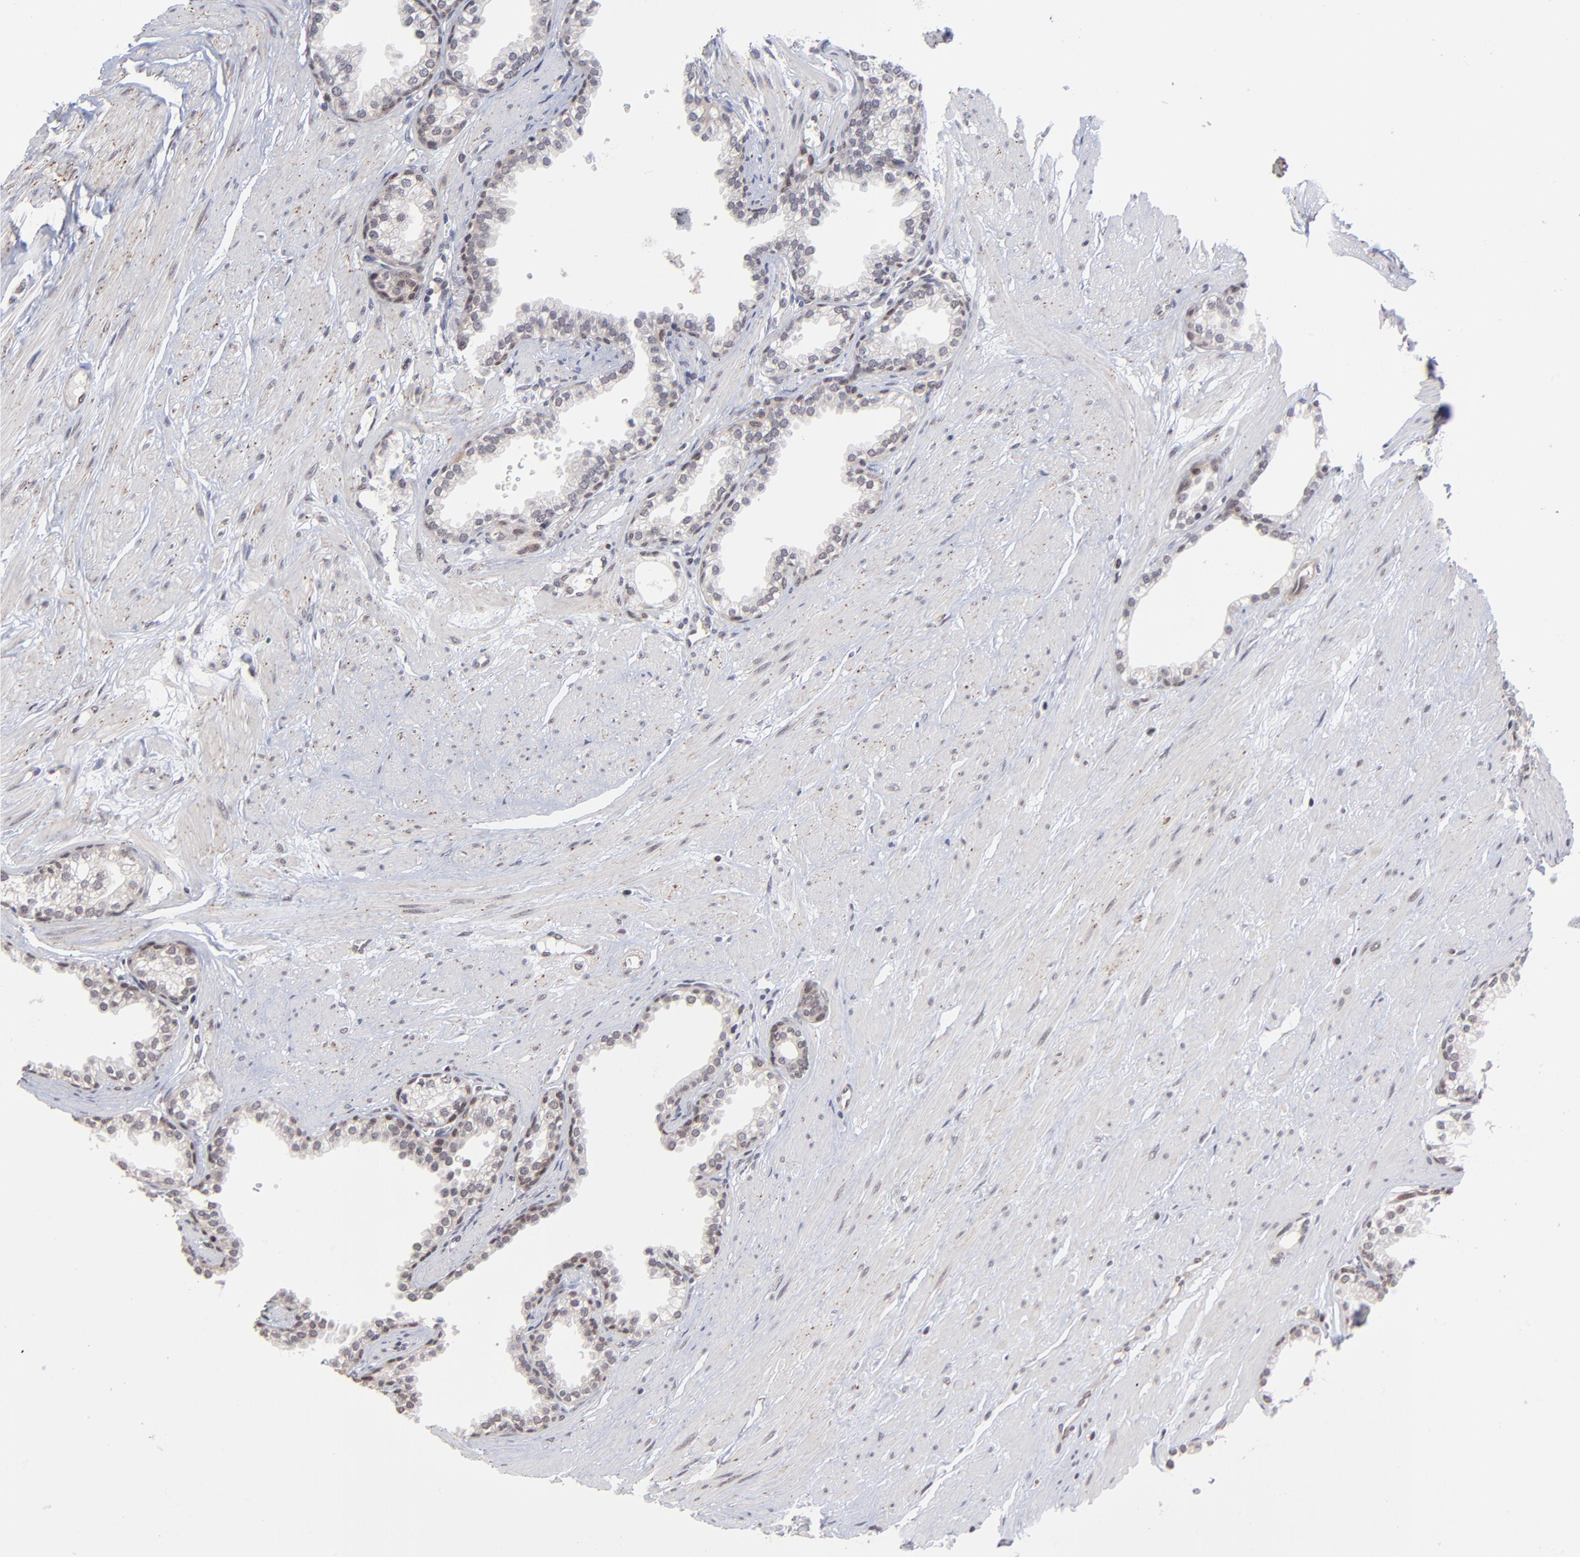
{"staining": {"intensity": "moderate", "quantity": "<25%", "location": "nuclear"}, "tissue": "prostate", "cell_type": "Glandular cells", "image_type": "normal", "snomed": [{"axis": "morphology", "description": "Normal tissue, NOS"}, {"axis": "topography", "description": "Prostate"}], "caption": "Immunohistochemical staining of benign prostate displays <25% levels of moderate nuclear protein positivity in about <25% of glandular cells.", "gene": "ZNF419", "patient": {"sex": "male", "age": 64}}